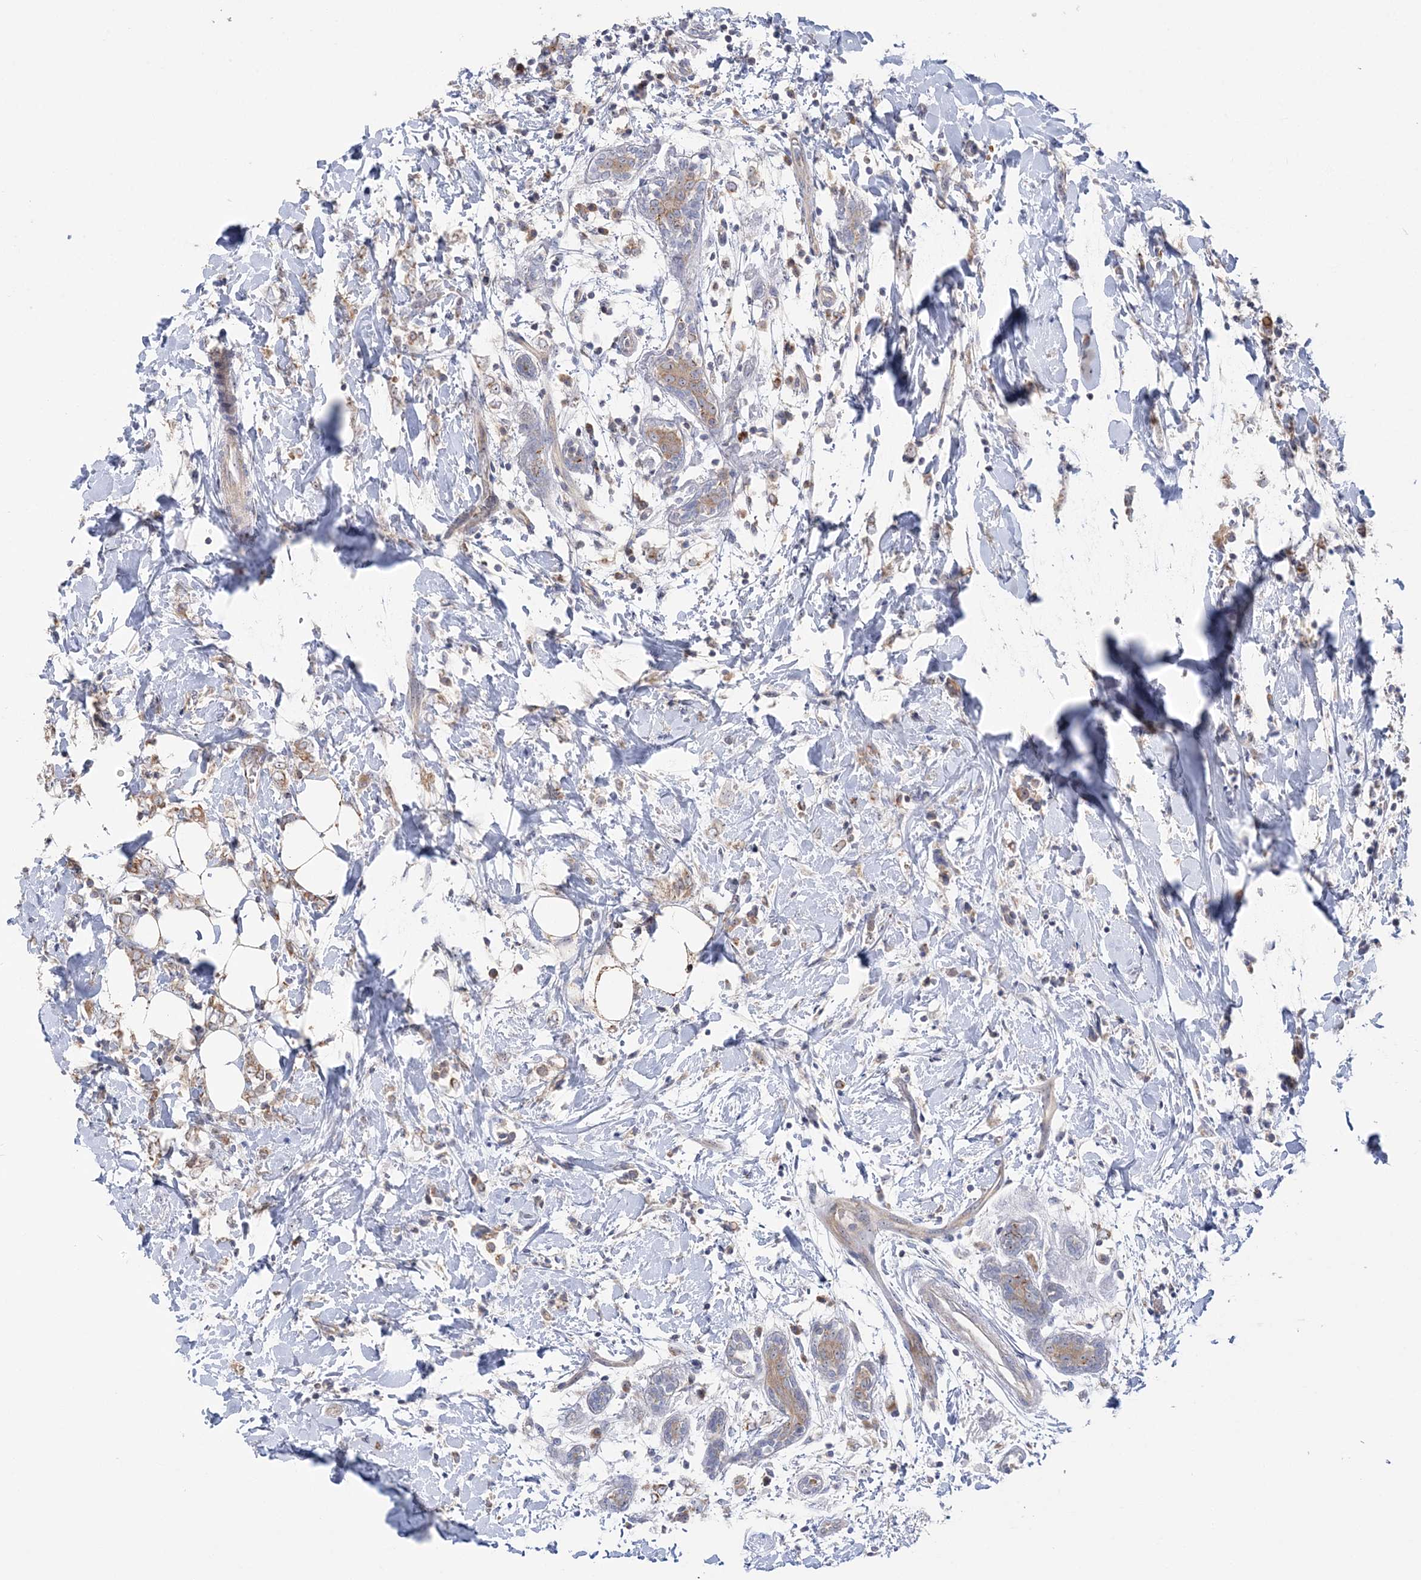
{"staining": {"intensity": "weak", "quantity": "25%-75%", "location": "cytoplasmic/membranous"}, "tissue": "breast cancer", "cell_type": "Tumor cells", "image_type": "cancer", "snomed": [{"axis": "morphology", "description": "Normal tissue, NOS"}, {"axis": "morphology", "description": "Lobular carcinoma"}, {"axis": "topography", "description": "Breast"}], "caption": "There is low levels of weak cytoplasmic/membranous expression in tumor cells of breast cancer (lobular carcinoma), as demonstrated by immunohistochemical staining (brown color).", "gene": "MMADHC", "patient": {"sex": "female", "age": 47}}